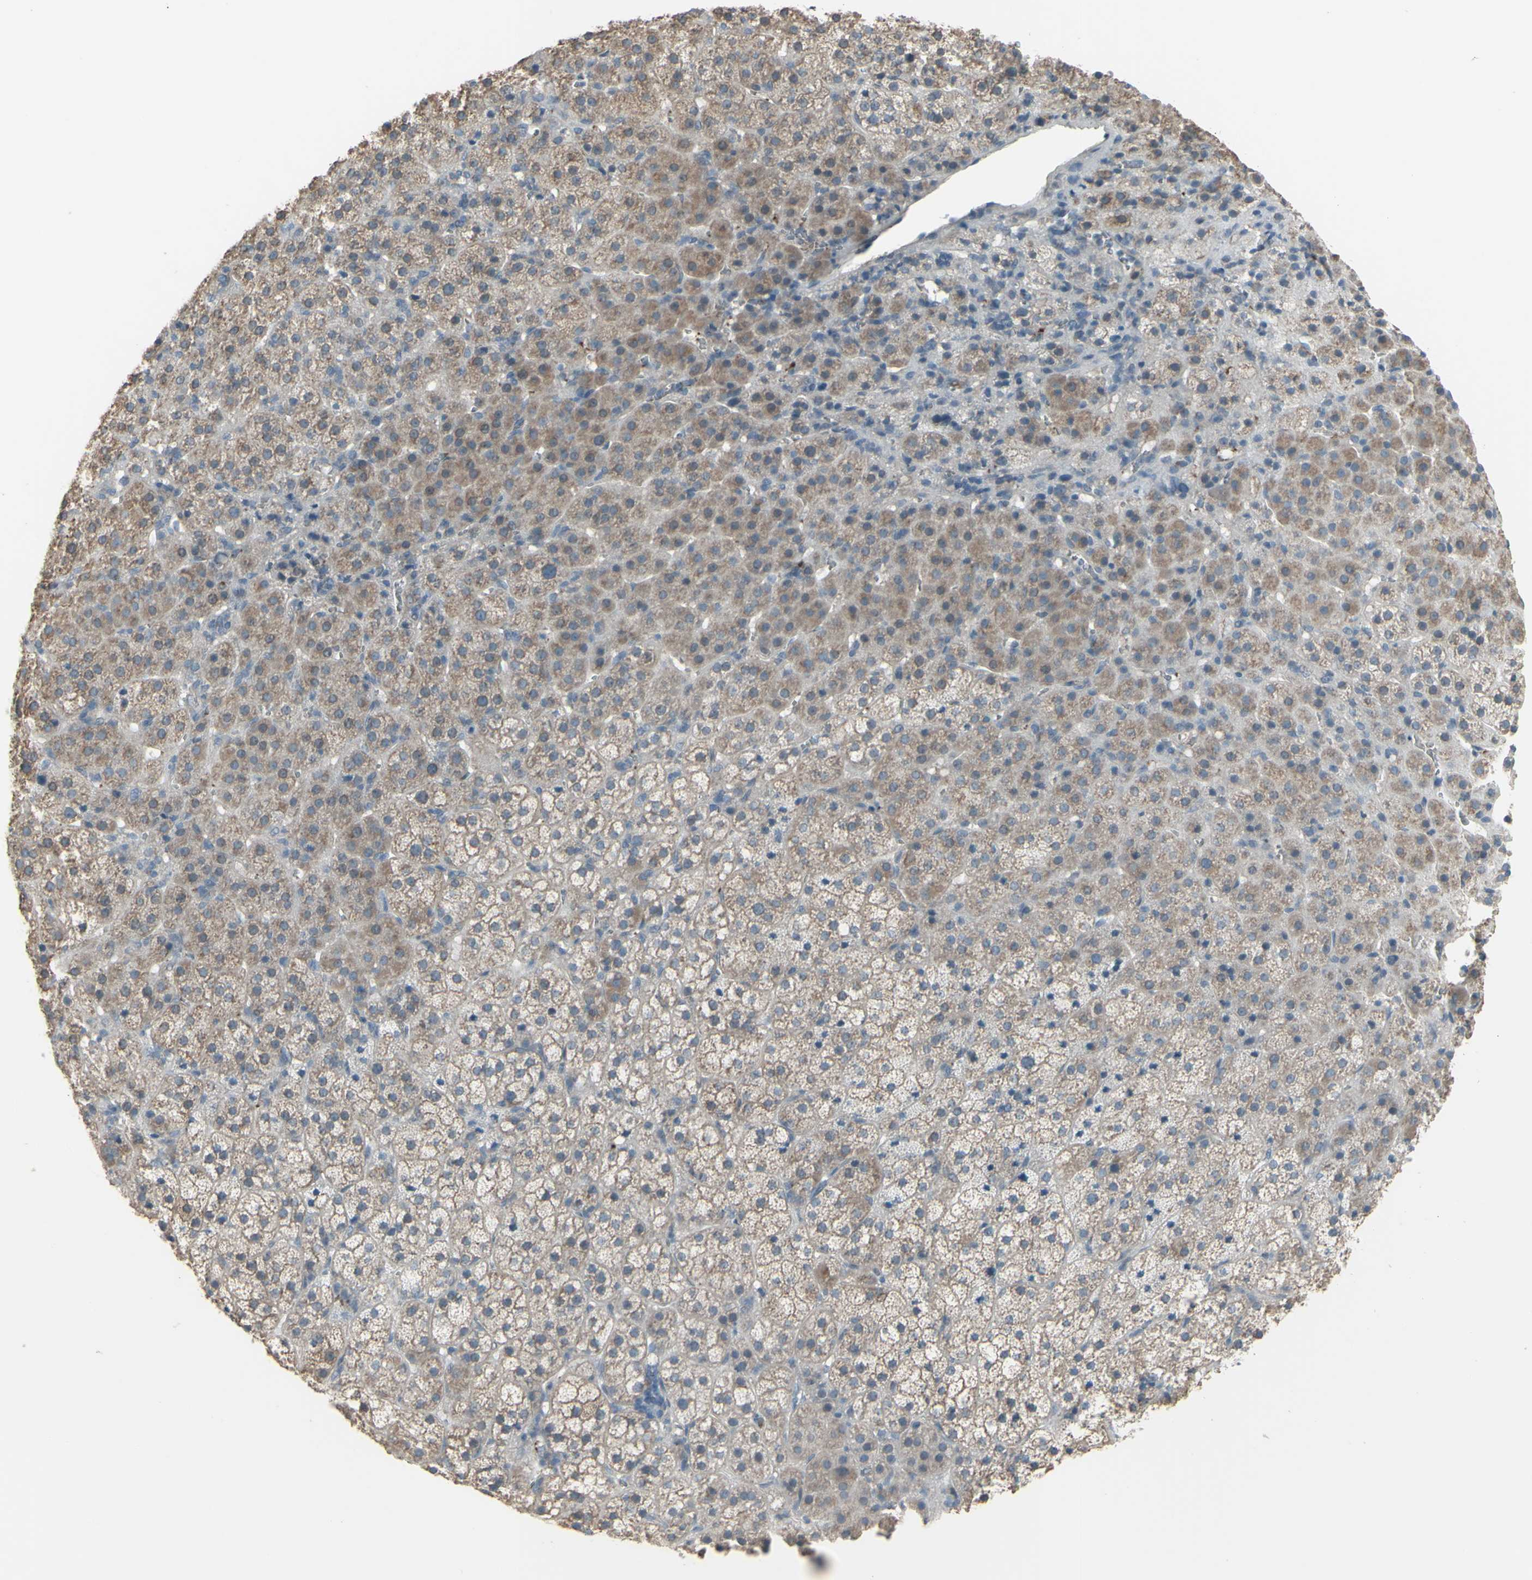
{"staining": {"intensity": "weak", "quantity": ">75%", "location": "cytoplasmic/membranous"}, "tissue": "adrenal gland", "cell_type": "Glandular cells", "image_type": "normal", "snomed": [{"axis": "morphology", "description": "Normal tissue, NOS"}, {"axis": "topography", "description": "Adrenal gland"}], "caption": "About >75% of glandular cells in benign human adrenal gland exhibit weak cytoplasmic/membranous protein positivity as visualized by brown immunohistochemical staining.", "gene": "CD79B", "patient": {"sex": "female", "age": 57}}